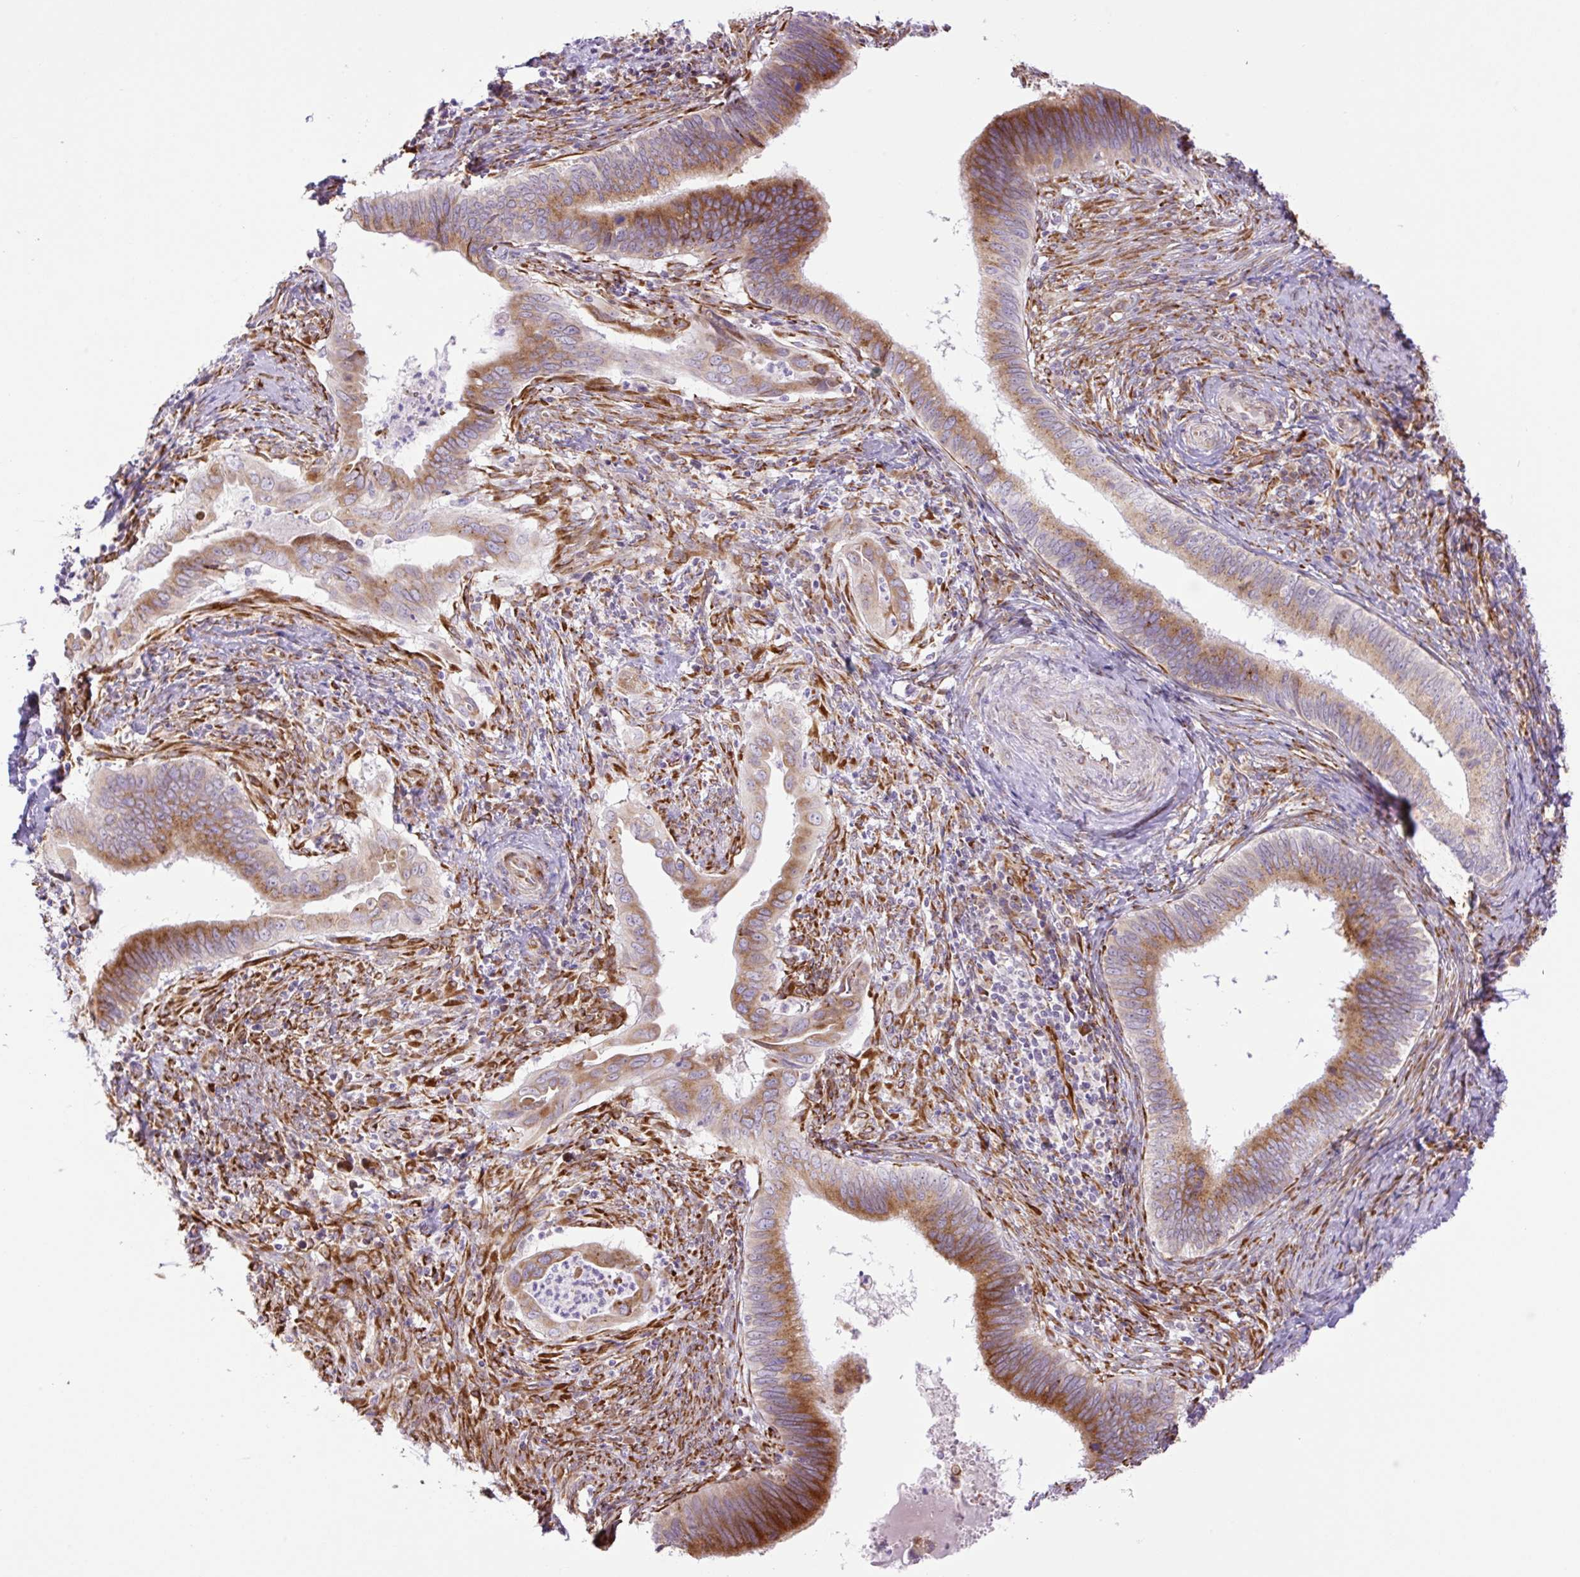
{"staining": {"intensity": "strong", "quantity": ">75%", "location": "cytoplasmic/membranous"}, "tissue": "cervical cancer", "cell_type": "Tumor cells", "image_type": "cancer", "snomed": [{"axis": "morphology", "description": "Adenocarcinoma, NOS"}, {"axis": "topography", "description": "Cervix"}], "caption": "Human cervical cancer (adenocarcinoma) stained with a brown dye displays strong cytoplasmic/membranous positive expression in approximately >75% of tumor cells.", "gene": "RAB30", "patient": {"sex": "female", "age": 42}}